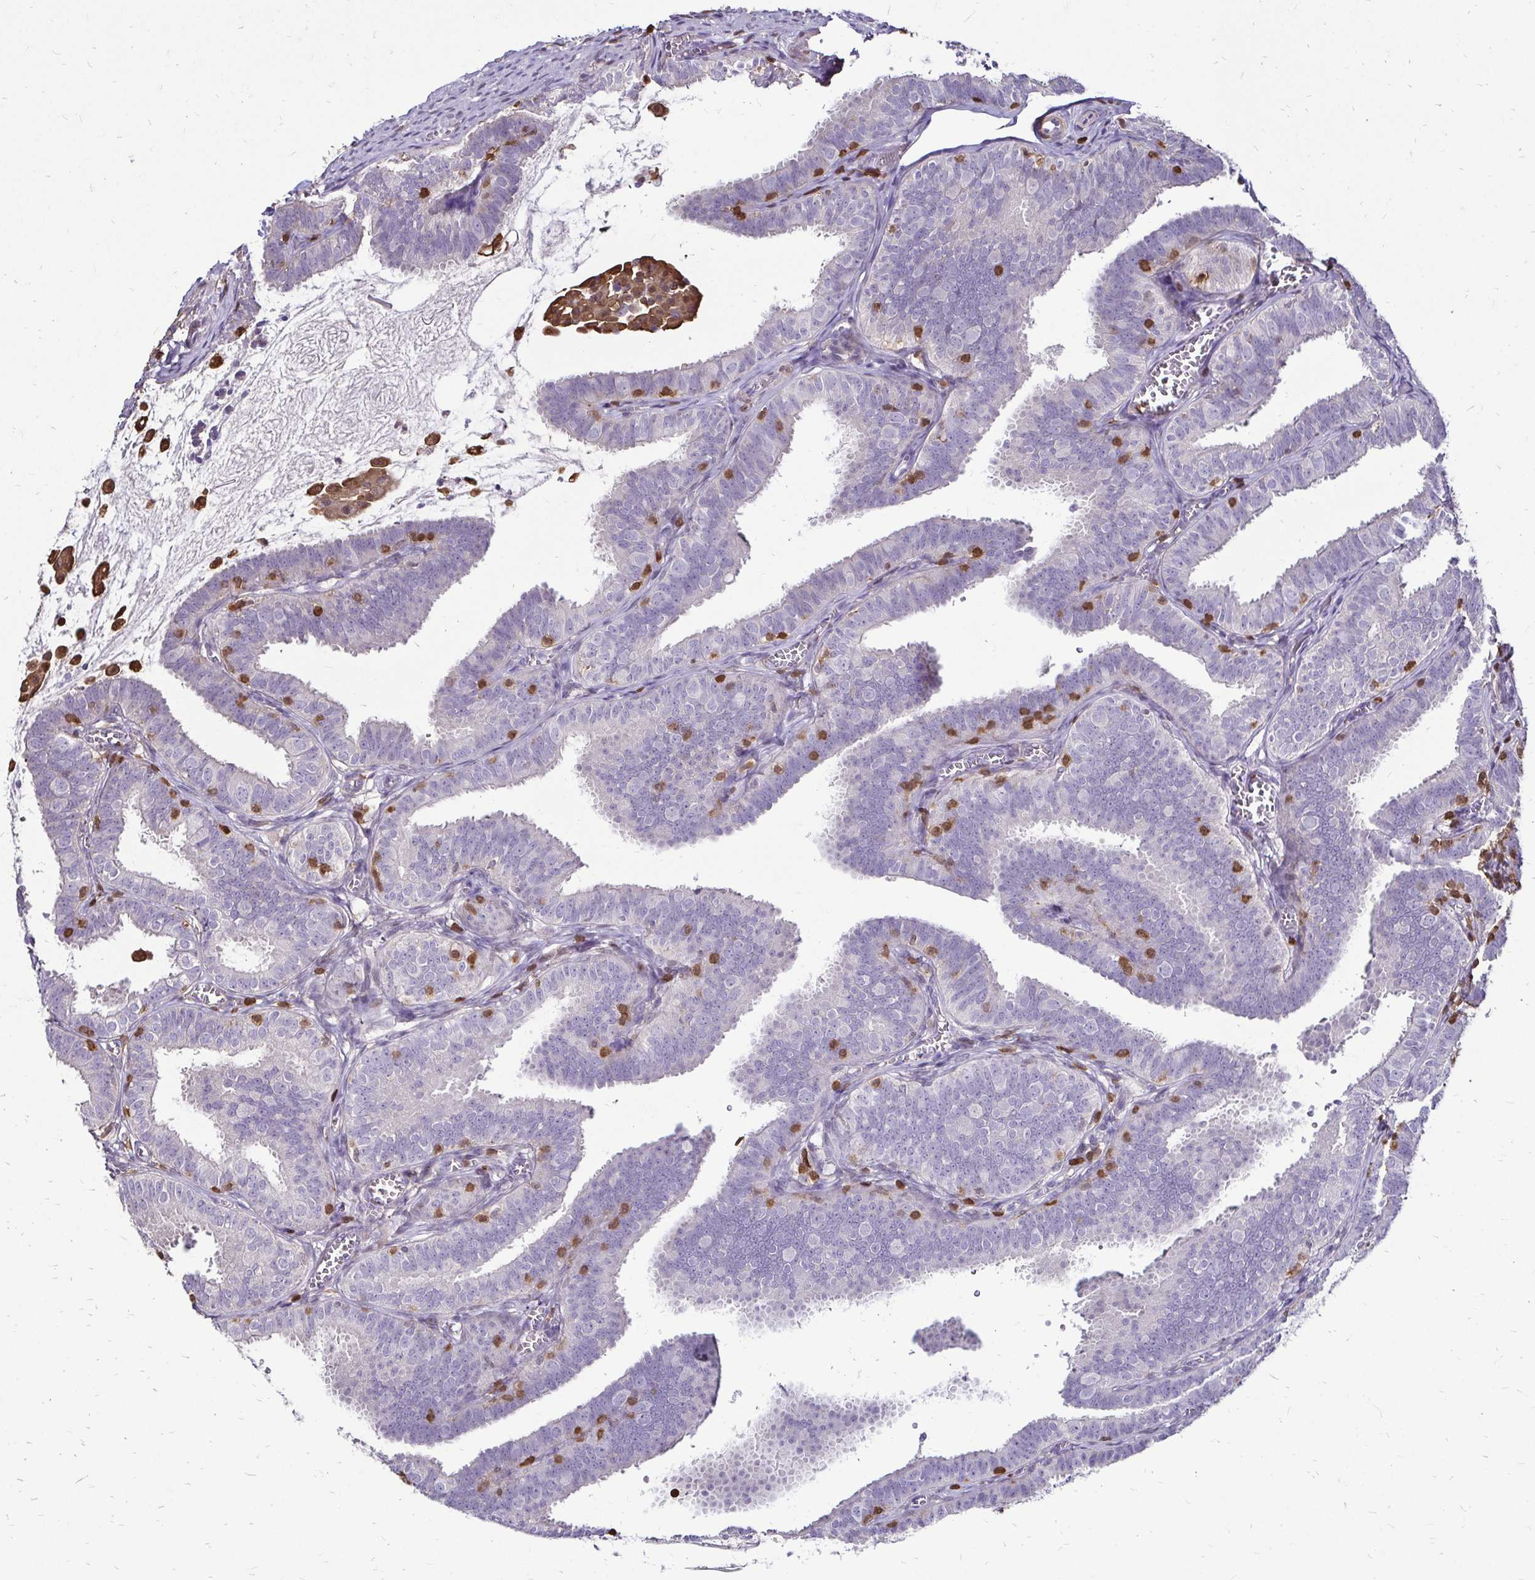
{"staining": {"intensity": "negative", "quantity": "none", "location": "none"}, "tissue": "fallopian tube", "cell_type": "Glandular cells", "image_type": "normal", "snomed": [{"axis": "morphology", "description": "Normal tissue, NOS"}, {"axis": "topography", "description": "Fallopian tube"}], "caption": "Normal fallopian tube was stained to show a protein in brown. There is no significant staining in glandular cells.", "gene": "ZFP1", "patient": {"sex": "female", "age": 25}}